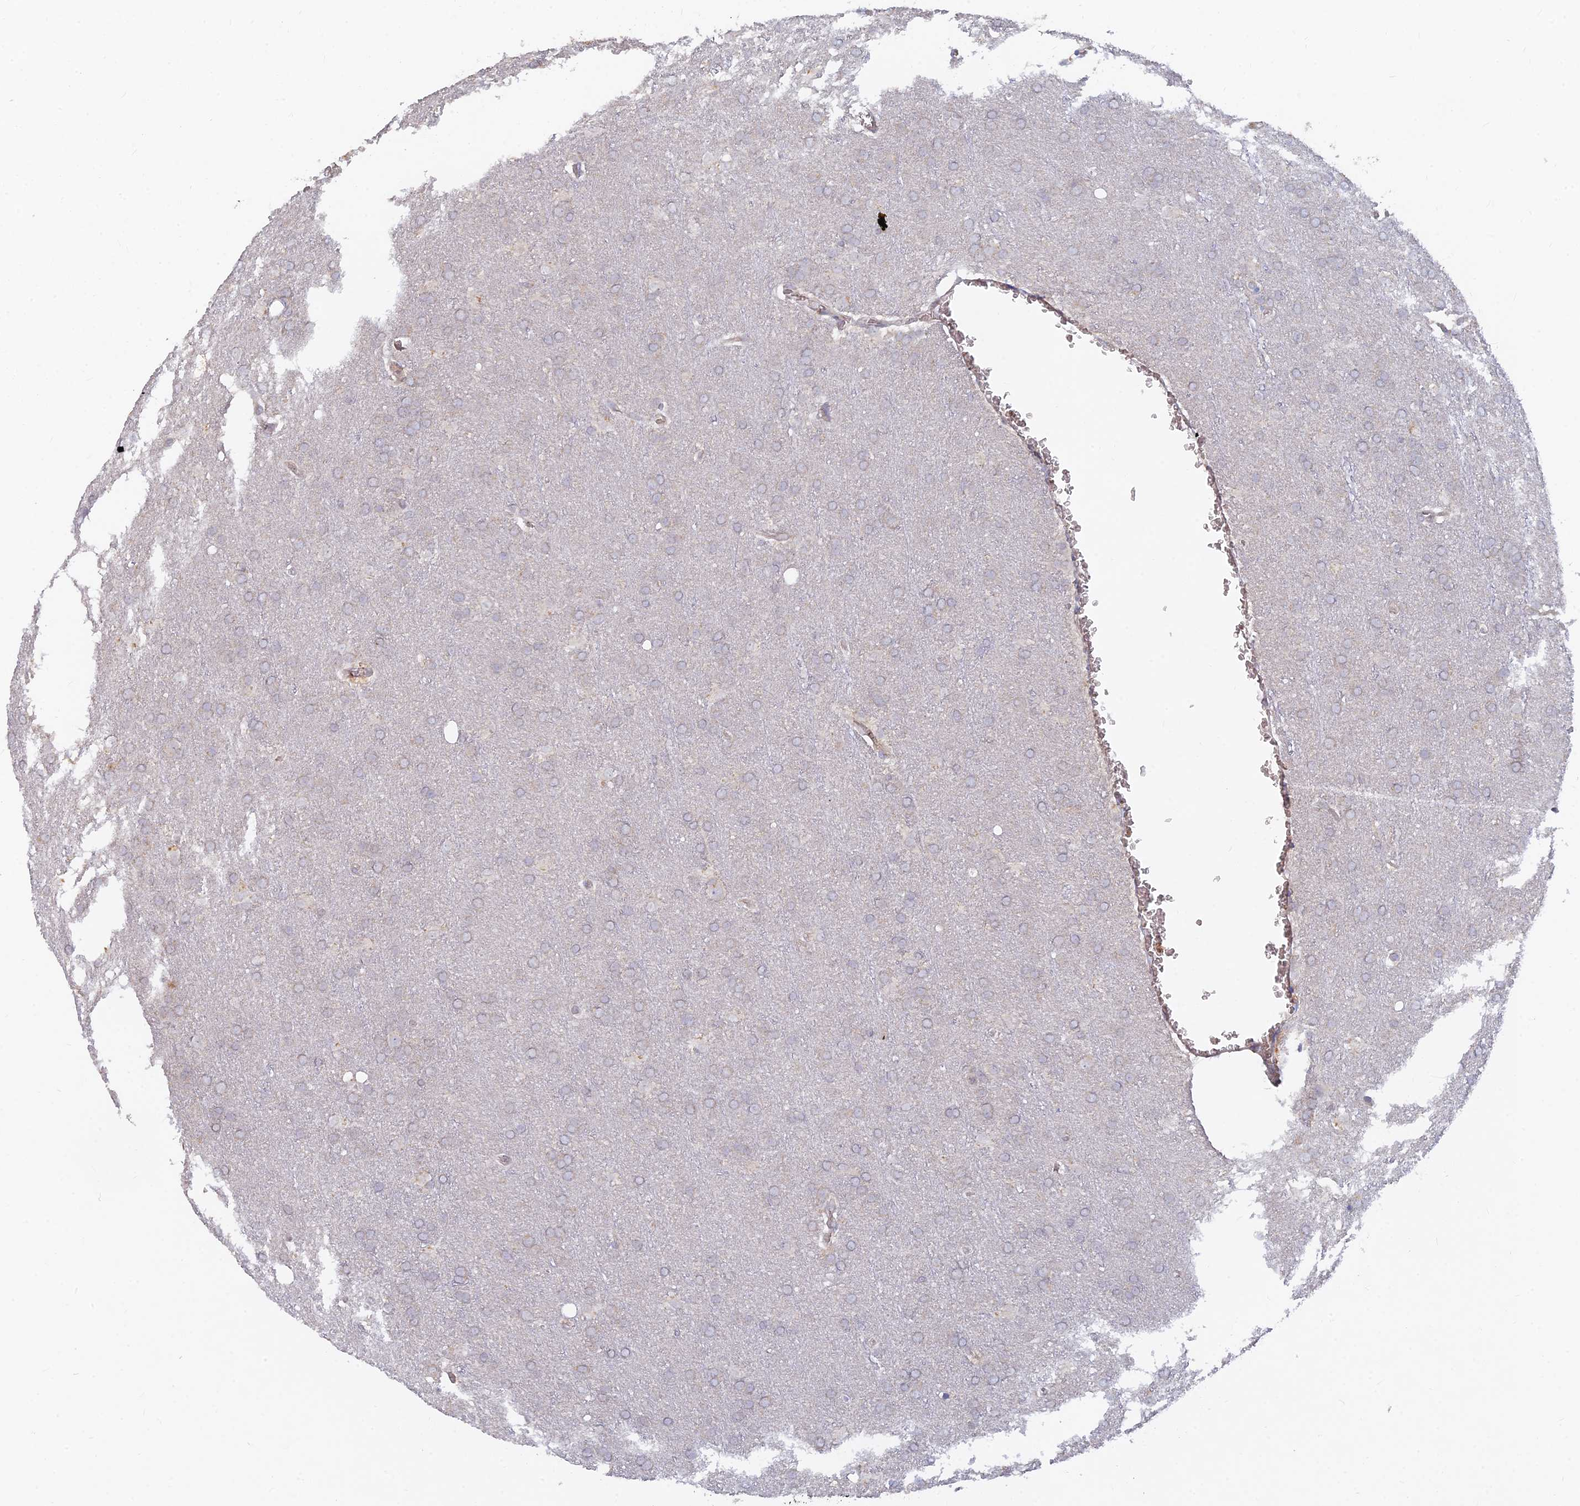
{"staining": {"intensity": "negative", "quantity": "none", "location": "none"}, "tissue": "glioma", "cell_type": "Tumor cells", "image_type": "cancer", "snomed": [{"axis": "morphology", "description": "Glioma, malignant, Low grade"}, {"axis": "topography", "description": "Brain"}], "caption": "IHC image of neoplastic tissue: malignant glioma (low-grade) stained with DAB (3,3'-diaminobenzidine) demonstrates no significant protein expression in tumor cells. (DAB (3,3'-diaminobenzidine) immunohistochemistry with hematoxylin counter stain).", "gene": "ARRDC1", "patient": {"sex": "female", "age": 32}}